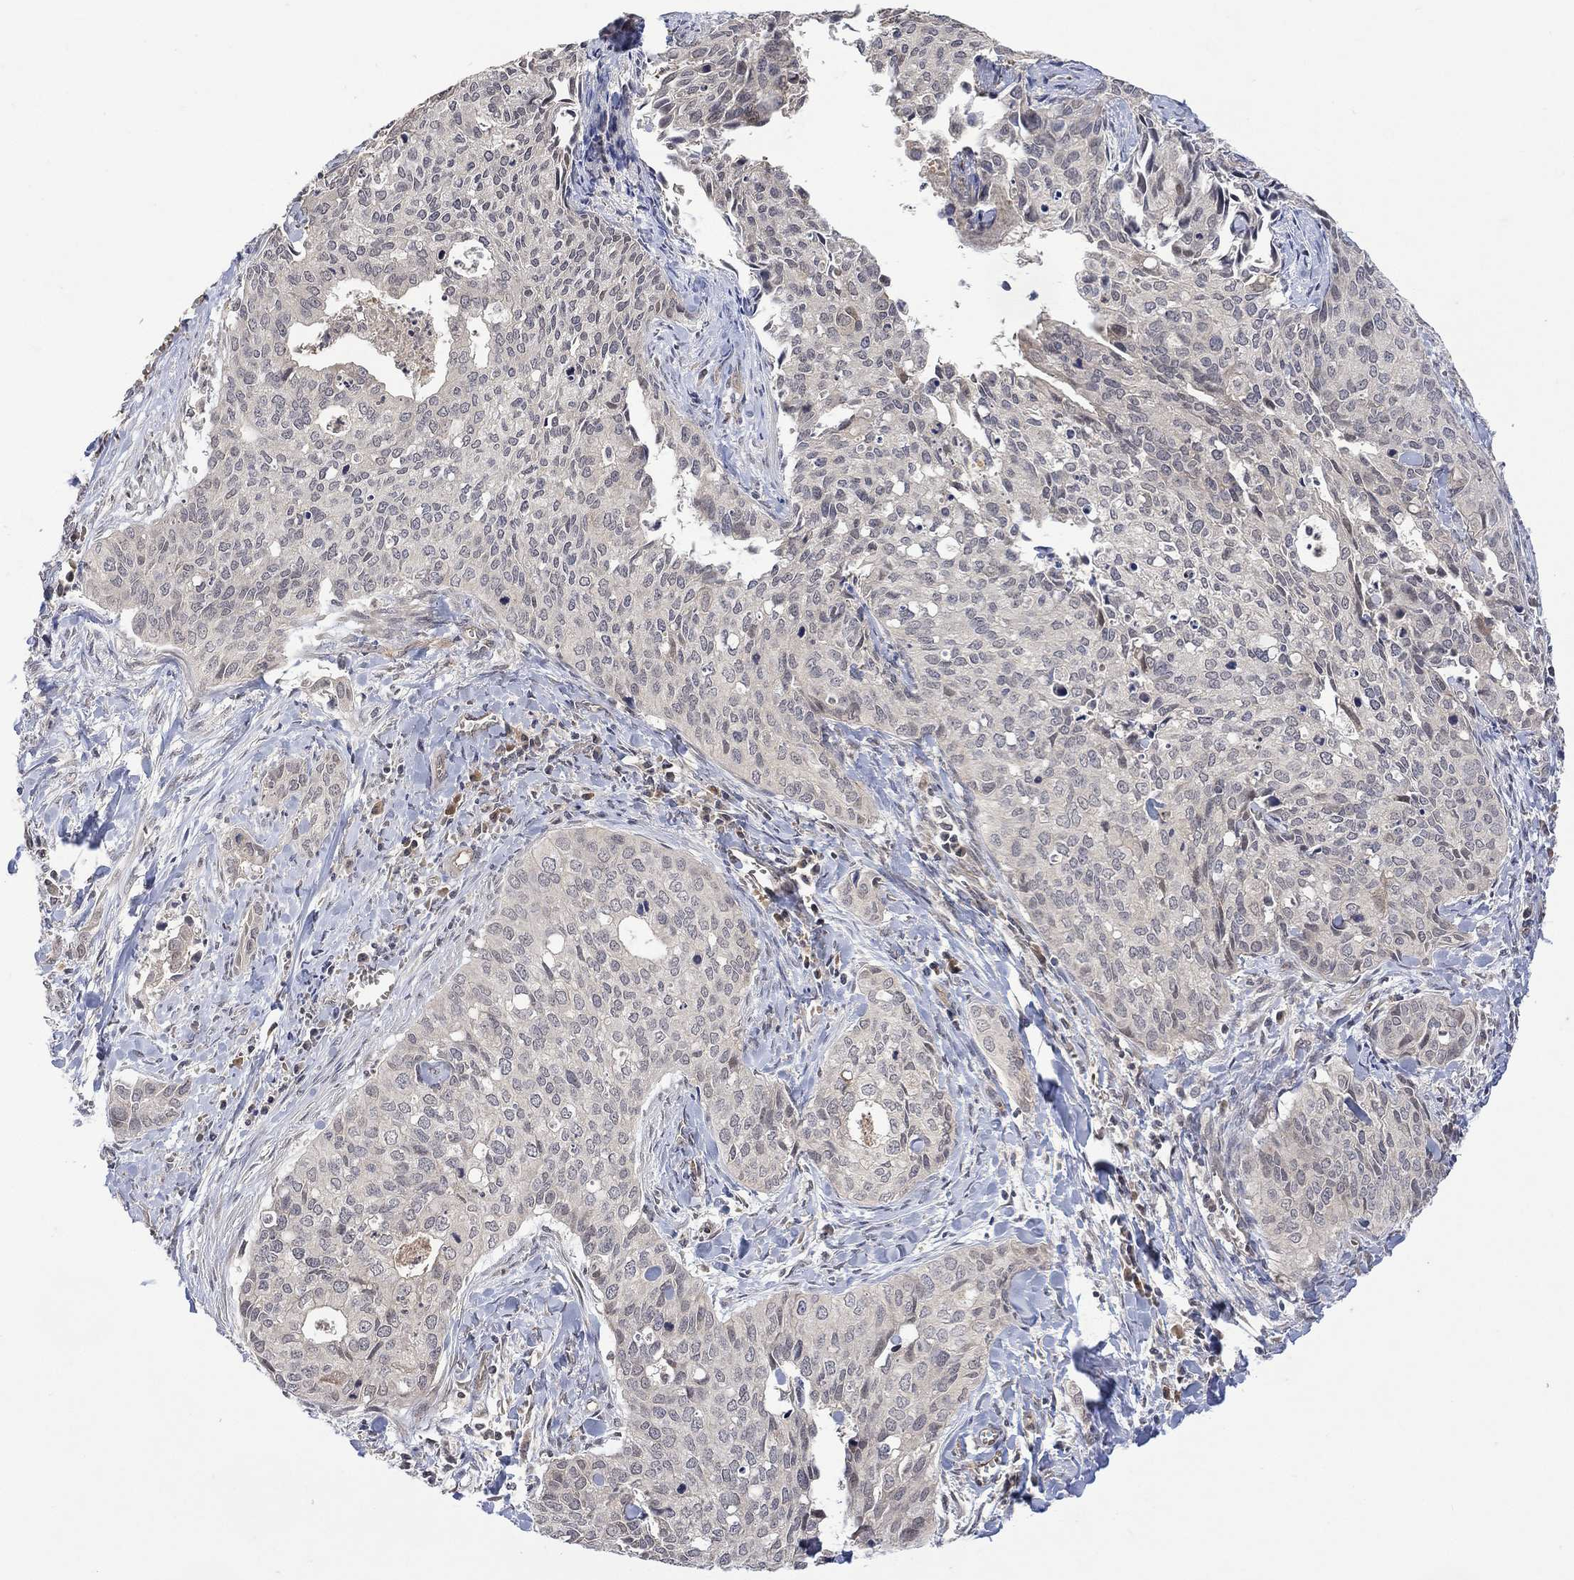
{"staining": {"intensity": "negative", "quantity": "none", "location": "none"}, "tissue": "cervical cancer", "cell_type": "Tumor cells", "image_type": "cancer", "snomed": [{"axis": "morphology", "description": "Squamous cell carcinoma, NOS"}, {"axis": "topography", "description": "Cervix"}], "caption": "The immunohistochemistry image has no significant positivity in tumor cells of cervical cancer tissue.", "gene": "GRIN2D", "patient": {"sex": "female", "age": 29}}